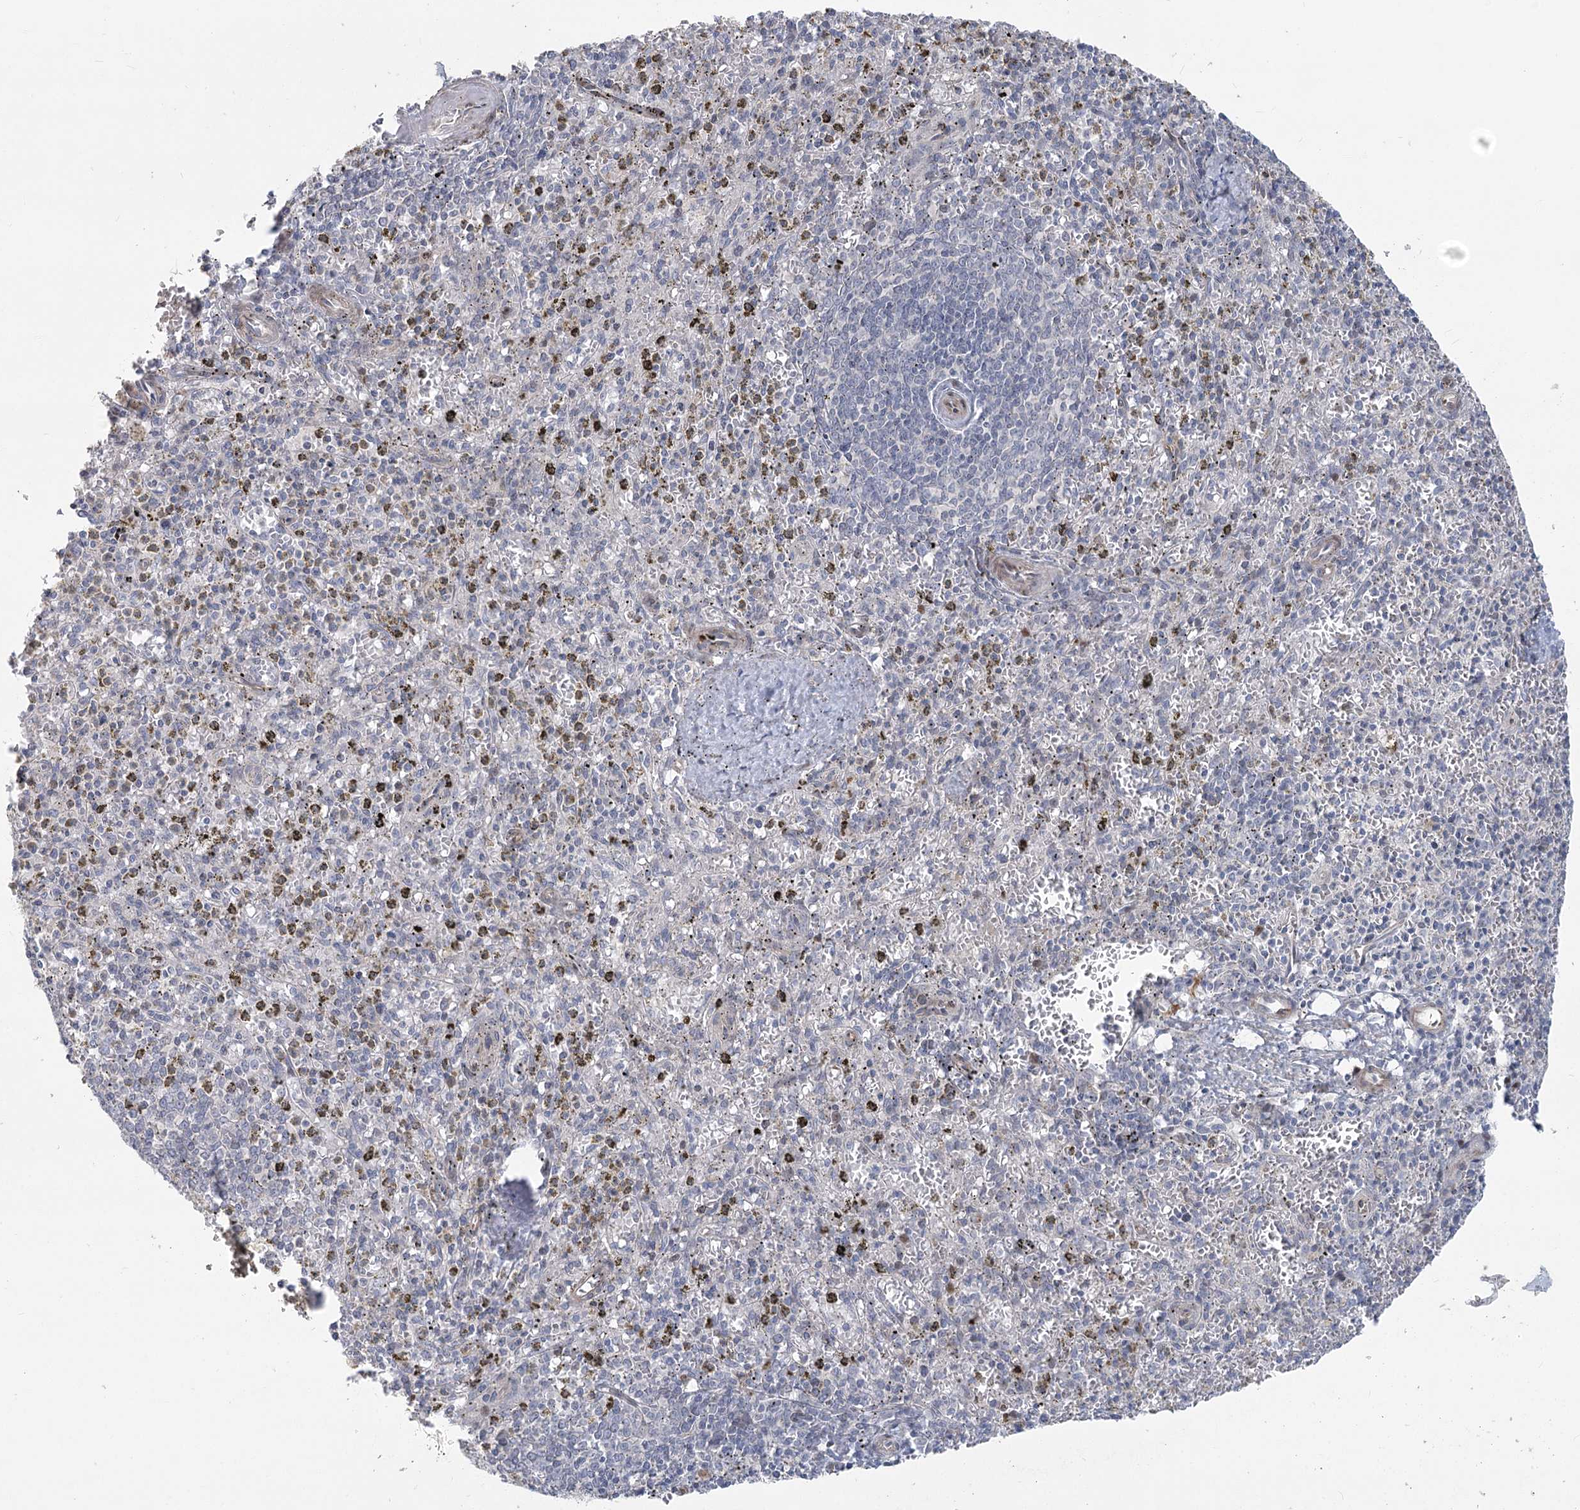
{"staining": {"intensity": "moderate", "quantity": "<25%", "location": "nuclear"}, "tissue": "spleen", "cell_type": "Cells in red pulp", "image_type": "normal", "snomed": [{"axis": "morphology", "description": "Normal tissue, NOS"}, {"axis": "topography", "description": "Spleen"}], "caption": "High-magnification brightfield microscopy of unremarkable spleen stained with DAB (brown) and counterstained with hematoxylin (blue). cells in red pulp exhibit moderate nuclear staining is present in approximately<25% of cells. The staining is performed using DAB (3,3'-diaminobenzidine) brown chromogen to label protein expression. The nuclei are counter-stained blue using hematoxylin.", "gene": "ABITRAM", "patient": {"sex": "male", "age": 72}}